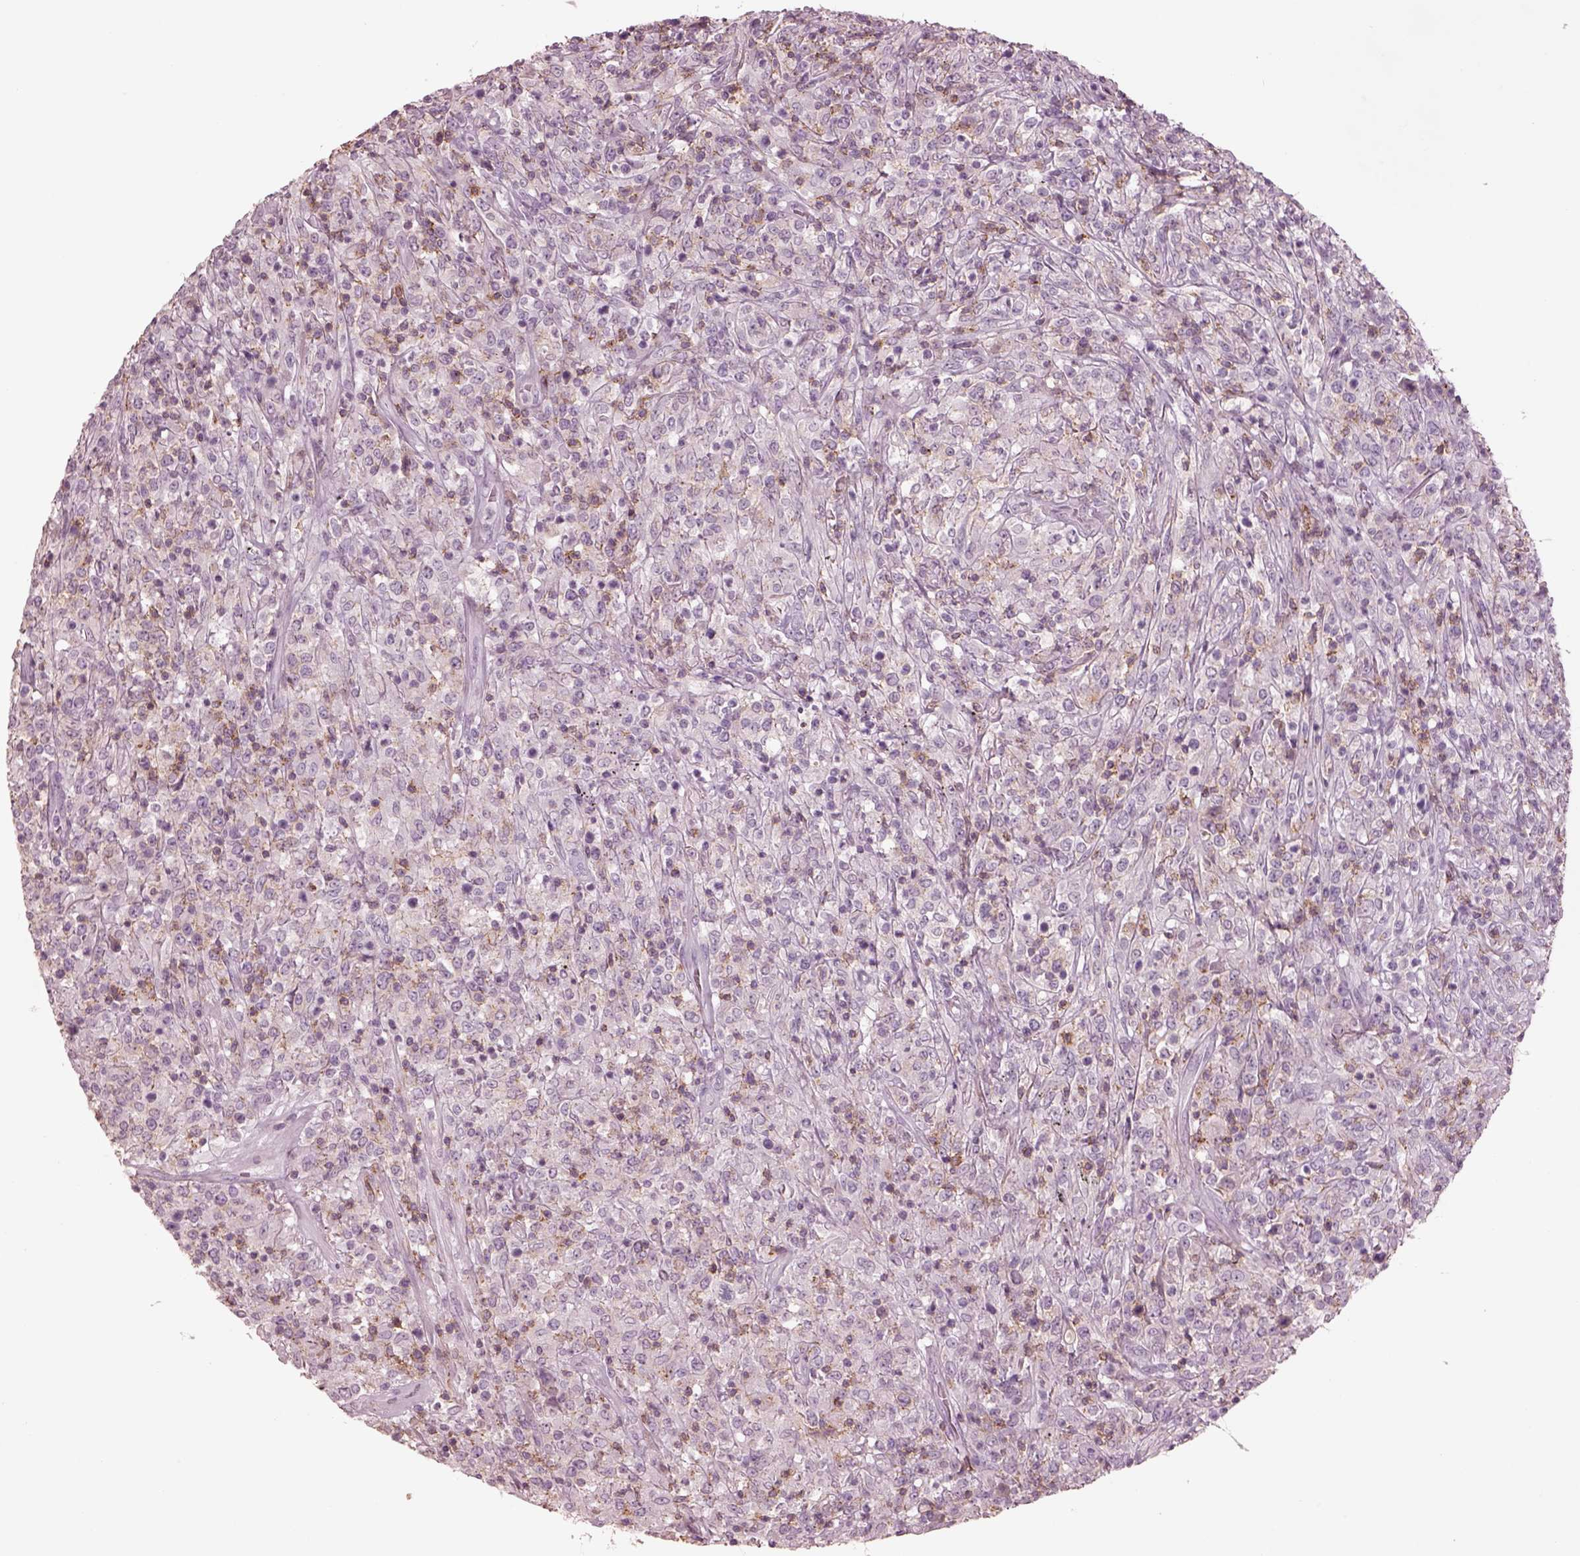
{"staining": {"intensity": "negative", "quantity": "none", "location": "none"}, "tissue": "lymphoma", "cell_type": "Tumor cells", "image_type": "cancer", "snomed": [{"axis": "morphology", "description": "Malignant lymphoma, non-Hodgkin's type, High grade"}, {"axis": "topography", "description": "Lung"}], "caption": "DAB immunohistochemical staining of human lymphoma displays no significant expression in tumor cells.", "gene": "PDCD1", "patient": {"sex": "male", "age": 79}}